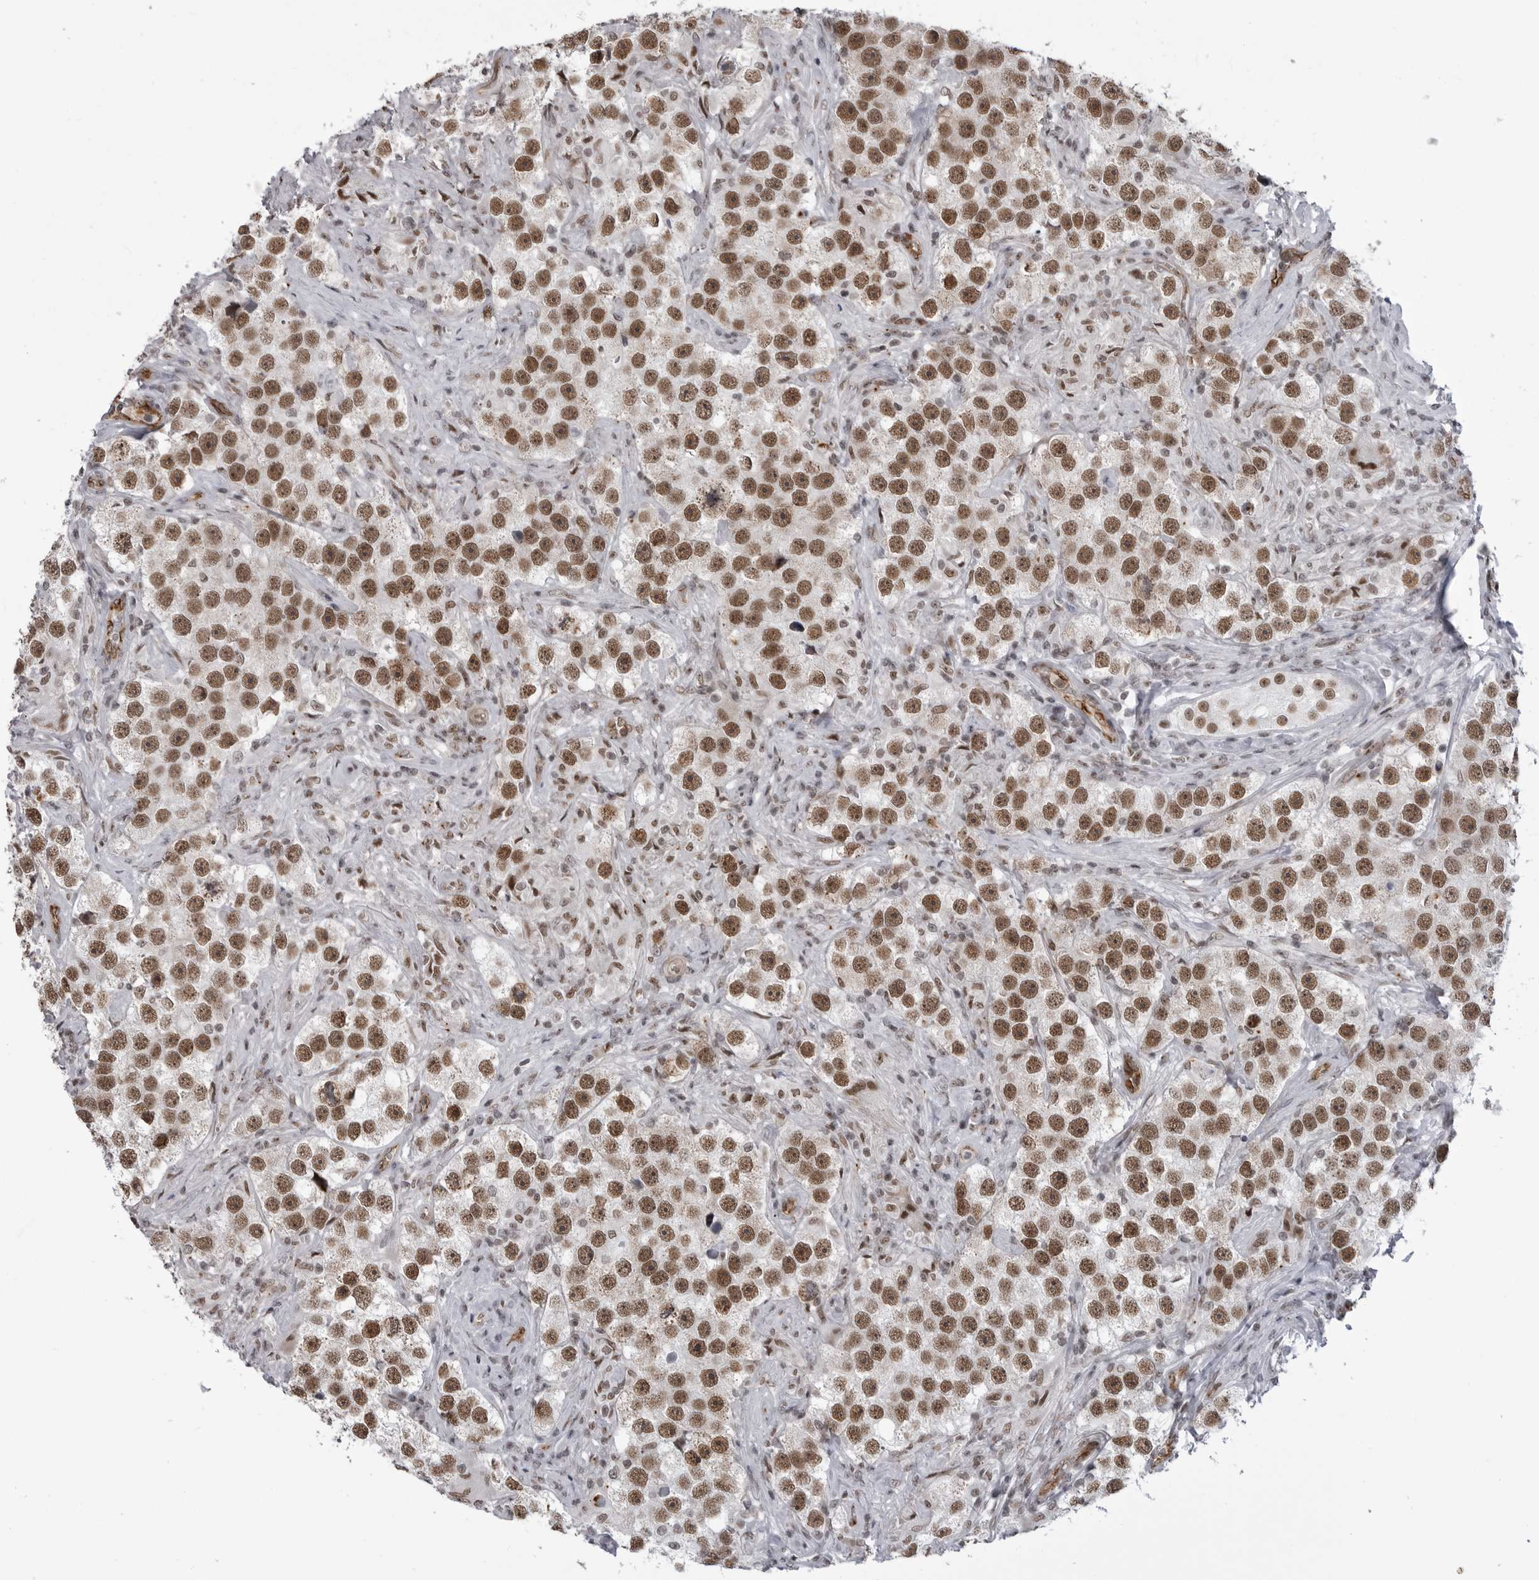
{"staining": {"intensity": "strong", "quantity": ">75%", "location": "nuclear"}, "tissue": "testis cancer", "cell_type": "Tumor cells", "image_type": "cancer", "snomed": [{"axis": "morphology", "description": "Seminoma, NOS"}, {"axis": "topography", "description": "Testis"}], "caption": "Immunohistochemistry (IHC) photomicrograph of neoplastic tissue: testis cancer (seminoma) stained using immunohistochemistry reveals high levels of strong protein expression localized specifically in the nuclear of tumor cells, appearing as a nuclear brown color.", "gene": "RNF26", "patient": {"sex": "male", "age": 49}}